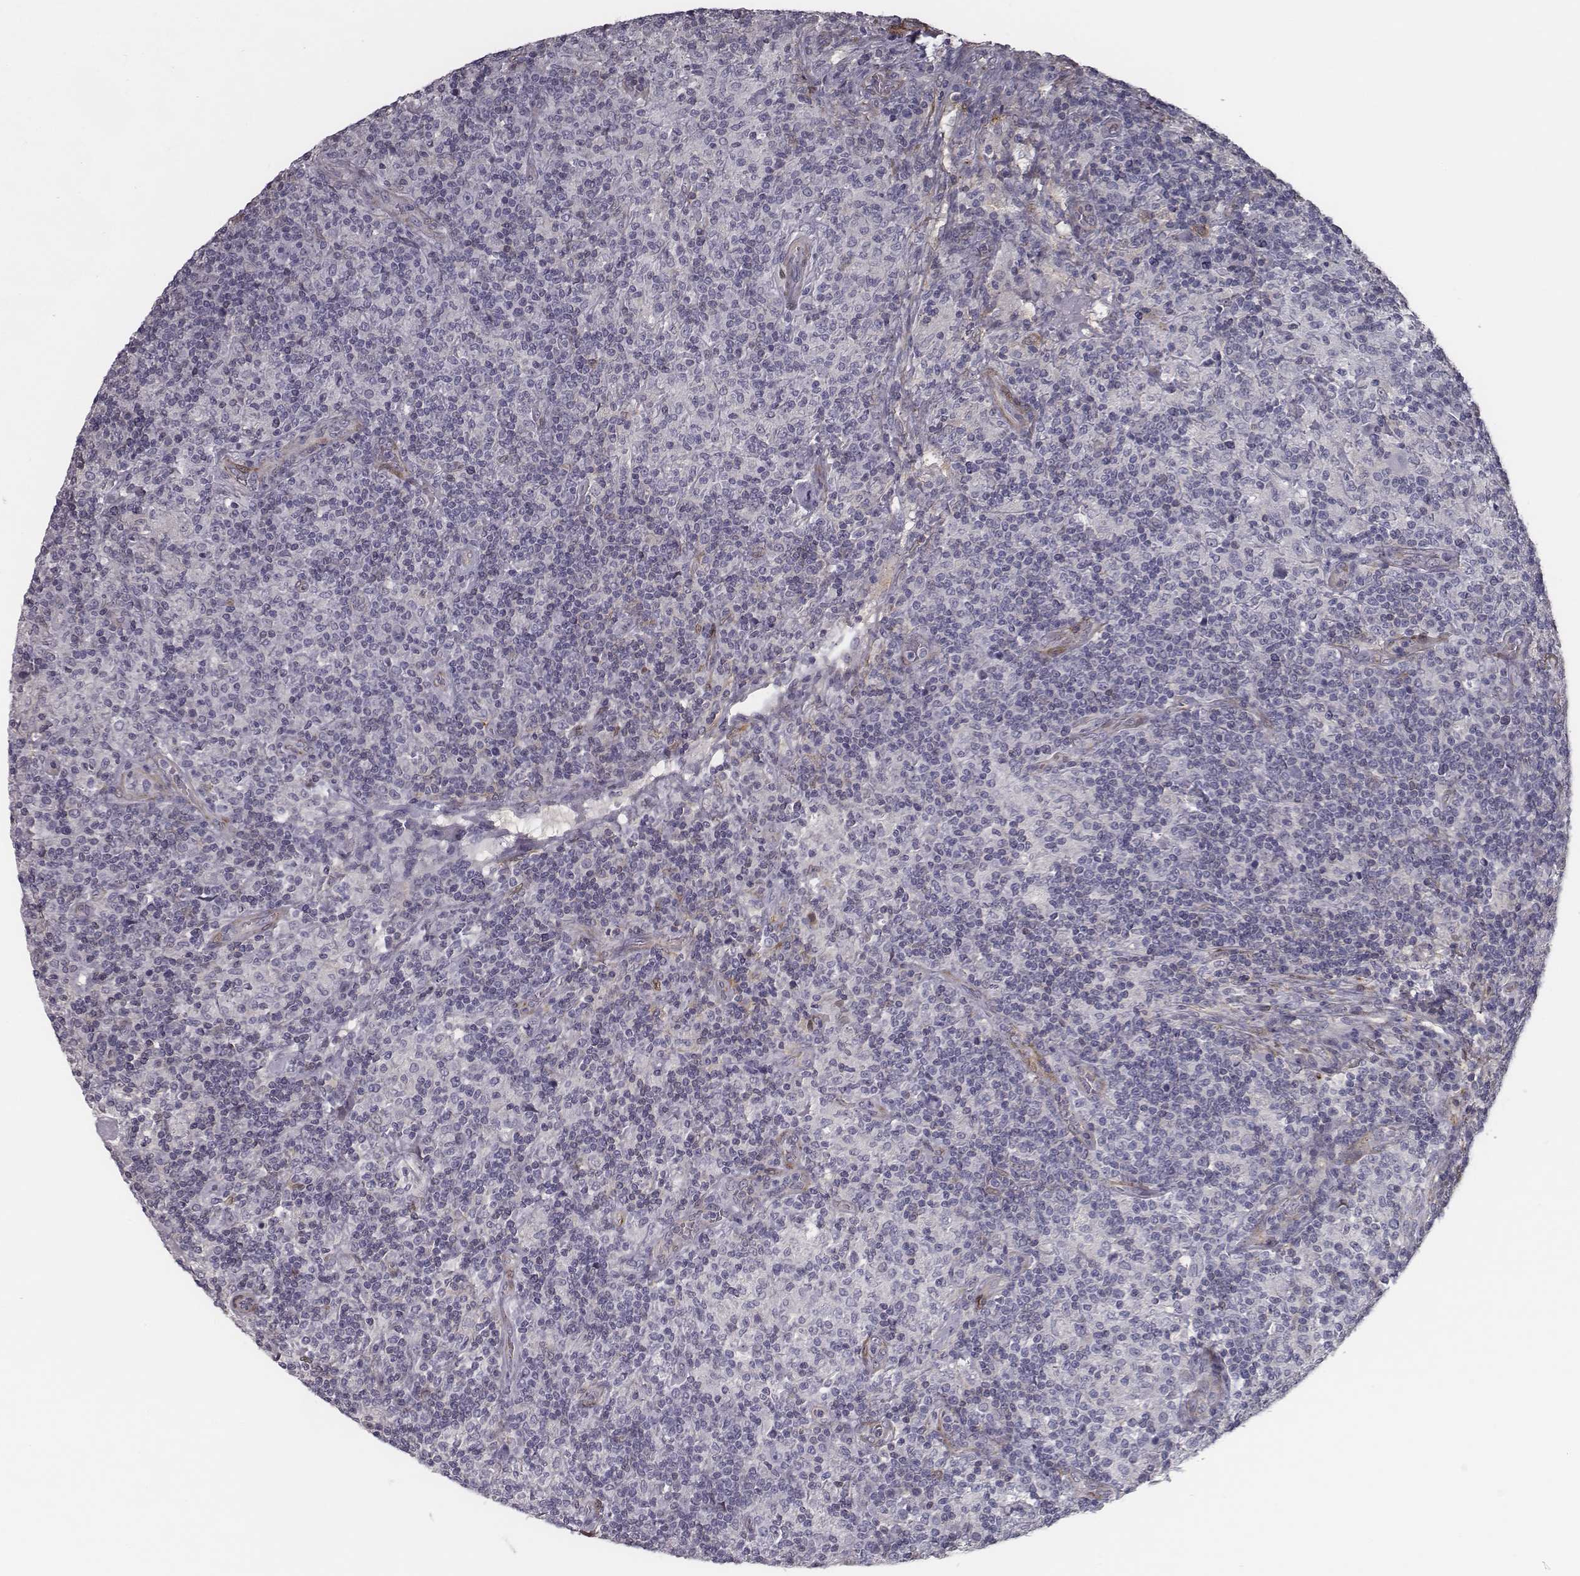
{"staining": {"intensity": "negative", "quantity": "none", "location": "none"}, "tissue": "lymphoma", "cell_type": "Tumor cells", "image_type": "cancer", "snomed": [{"axis": "morphology", "description": "Hodgkin's disease, NOS"}, {"axis": "topography", "description": "Lymph node"}], "caption": "The histopathology image shows no significant positivity in tumor cells of Hodgkin's disease.", "gene": "ISYNA1", "patient": {"sex": "male", "age": 70}}